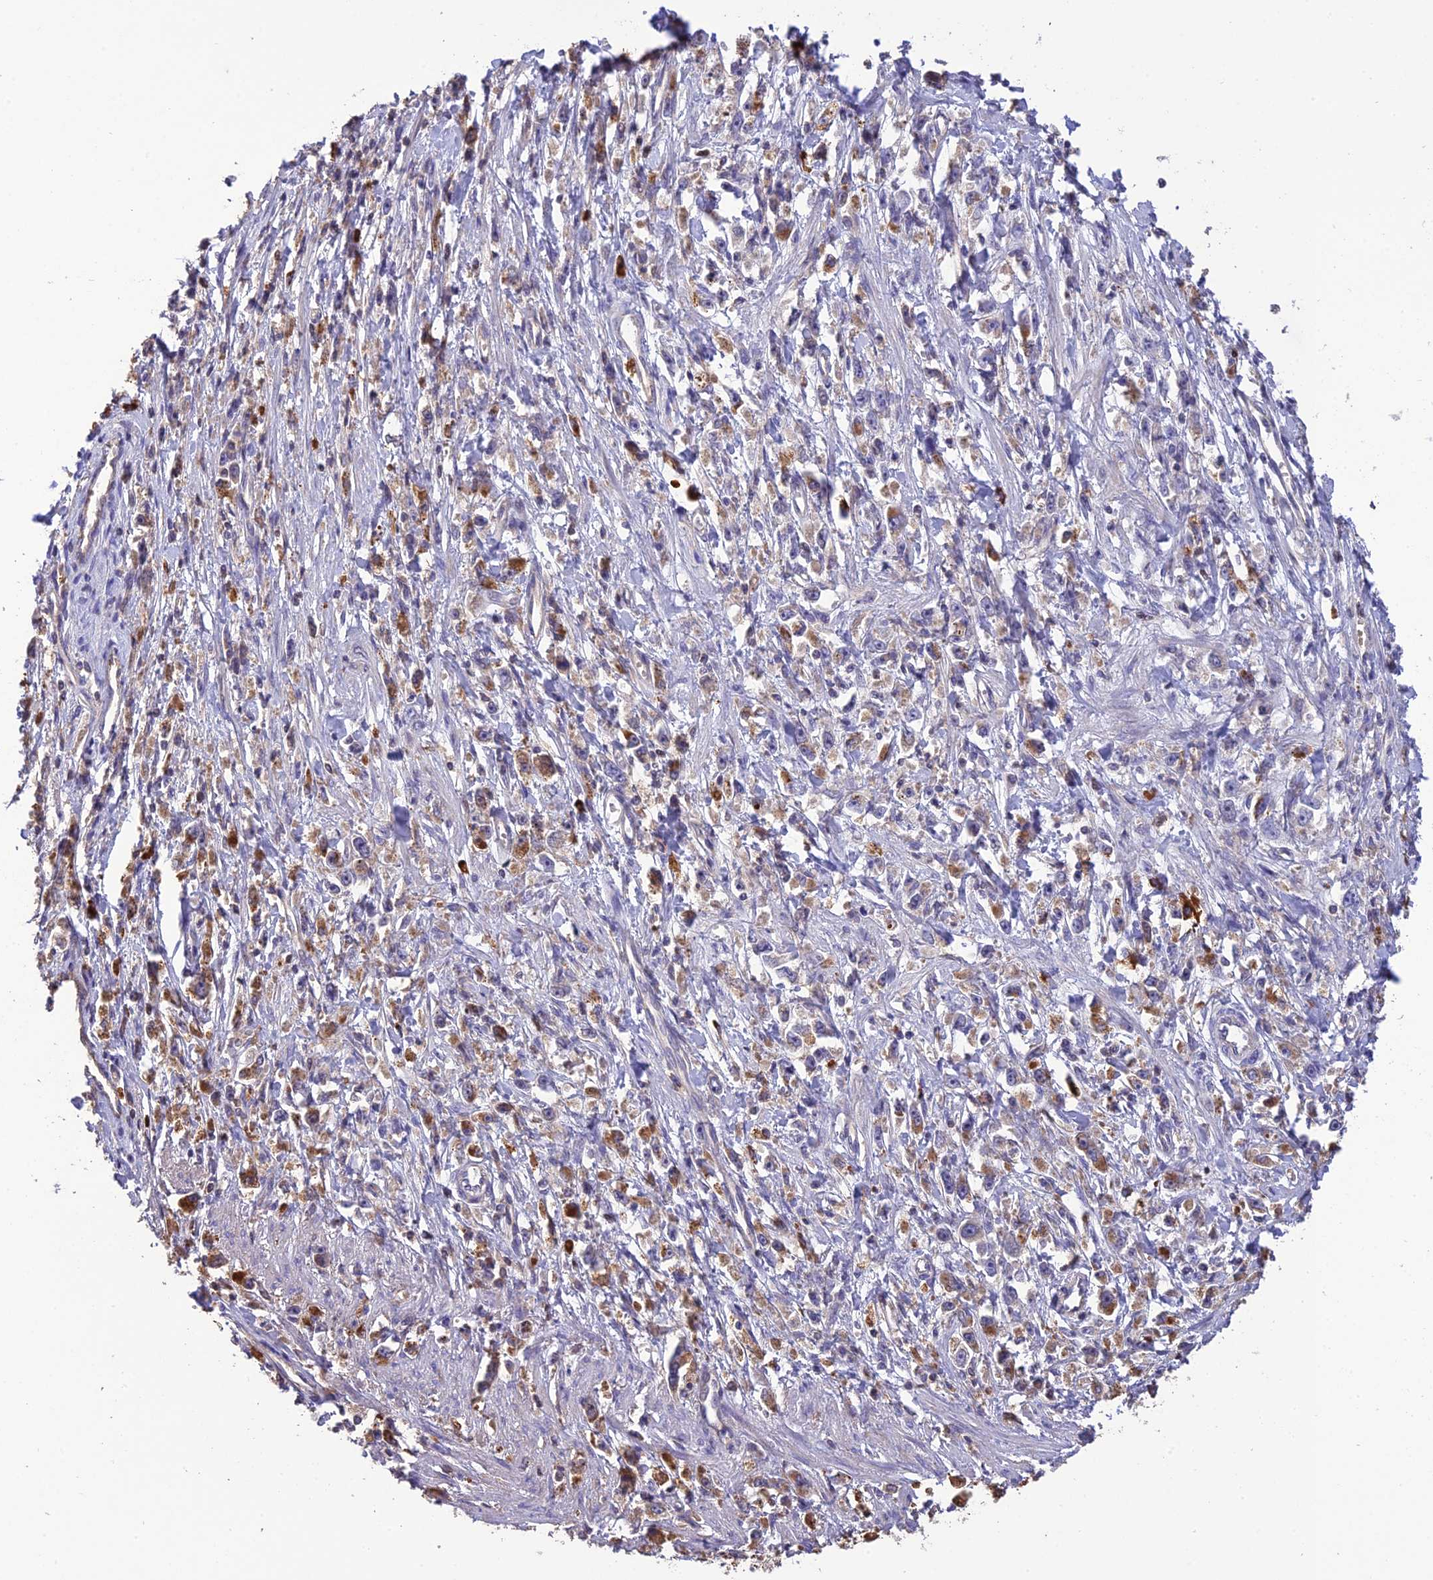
{"staining": {"intensity": "moderate", "quantity": "25%-75%", "location": "cytoplasmic/membranous"}, "tissue": "stomach cancer", "cell_type": "Tumor cells", "image_type": "cancer", "snomed": [{"axis": "morphology", "description": "Adenocarcinoma, NOS"}, {"axis": "topography", "description": "Stomach"}], "caption": "Approximately 25%-75% of tumor cells in stomach cancer (adenocarcinoma) reveal moderate cytoplasmic/membranous protein staining as visualized by brown immunohistochemical staining.", "gene": "MIOS", "patient": {"sex": "female", "age": 59}}